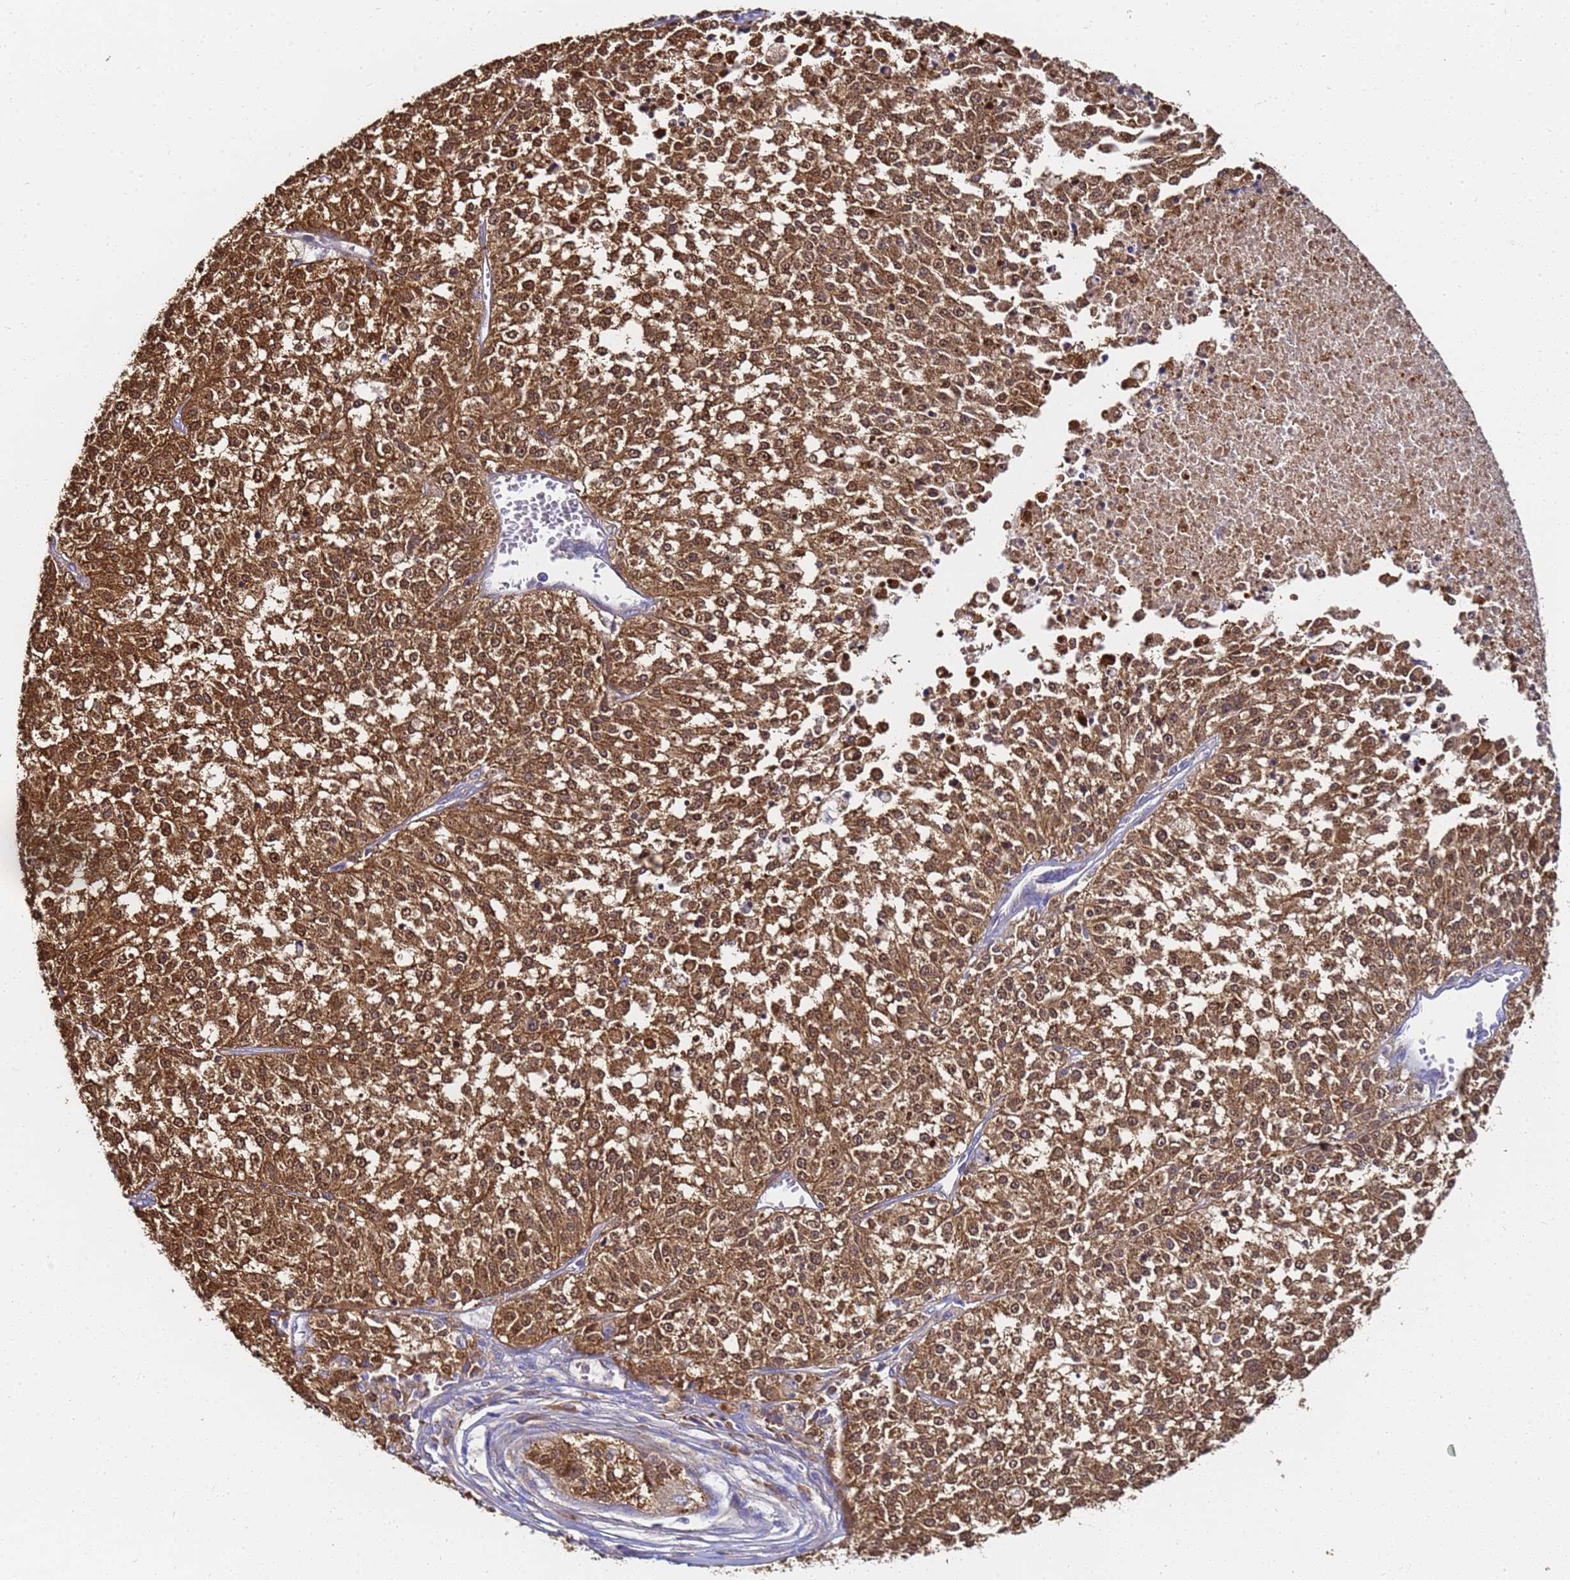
{"staining": {"intensity": "moderate", "quantity": ">75%", "location": "cytoplasmic/membranous,nuclear"}, "tissue": "melanoma", "cell_type": "Tumor cells", "image_type": "cancer", "snomed": [{"axis": "morphology", "description": "Malignant melanoma, NOS"}, {"axis": "topography", "description": "Skin"}], "caption": "Protein expression analysis of melanoma shows moderate cytoplasmic/membranous and nuclear staining in about >75% of tumor cells.", "gene": "NME1-NME2", "patient": {"sex": "female", "age": 64}}